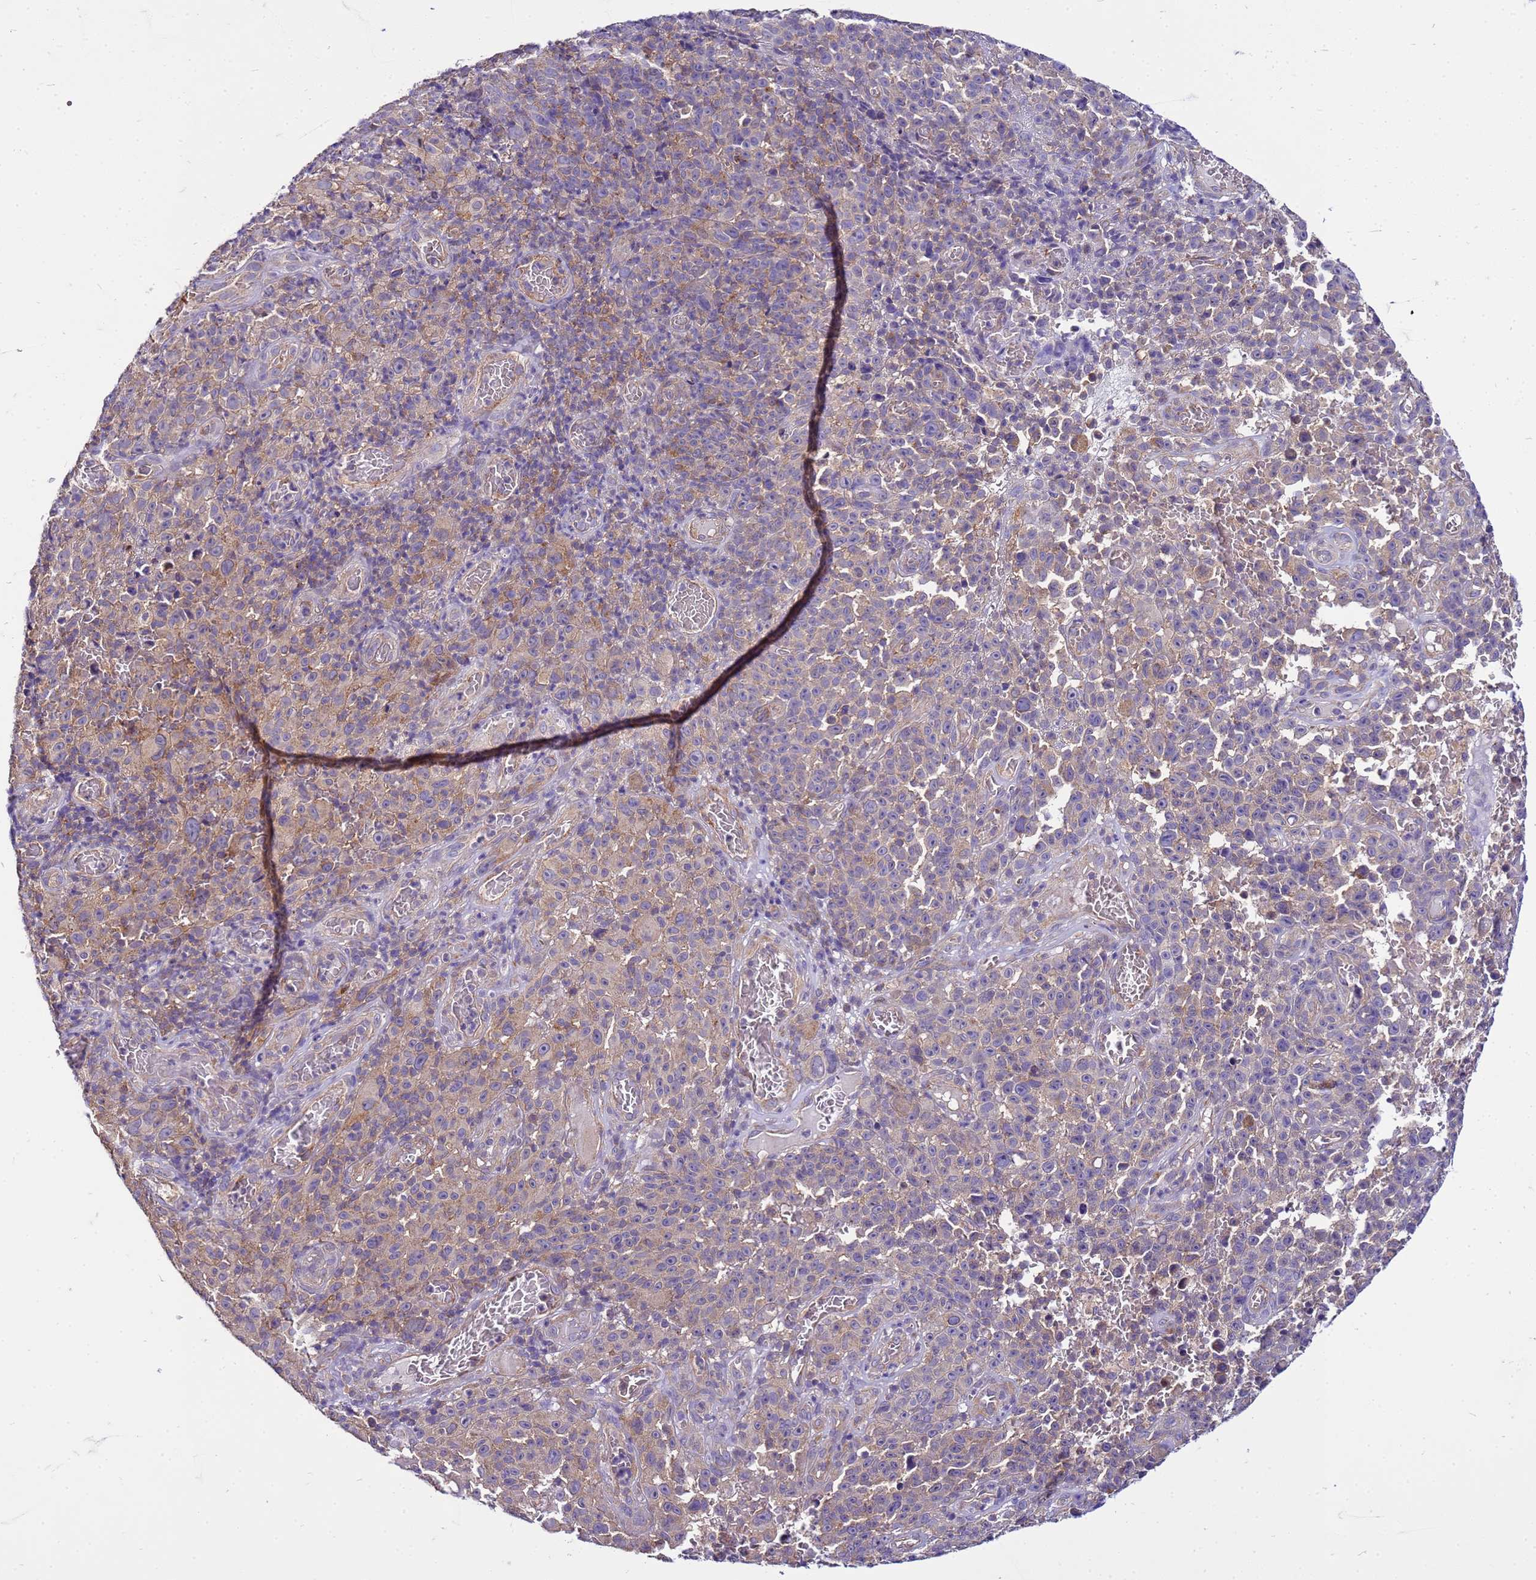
{"staining": {"intensity": "weak", "quantity": "<25%", "location": "cytoplasmic/membranous"}, "tissue": "melanoma", "cell_type": "Tumor cells", "image_type": "cancer", "snomed": [{"axis": "morphology", "description": "Malignant melanoma, NOS"}, {"axis": "topography", "description": "Skin"}], "caption": "This is an immunohistochemistry (IHC) histopathology image of human malignant melanoma. There is no positivity in tumor cells.", "gene": "PKD1", "patient": {"sex": "female", "age": 82}}